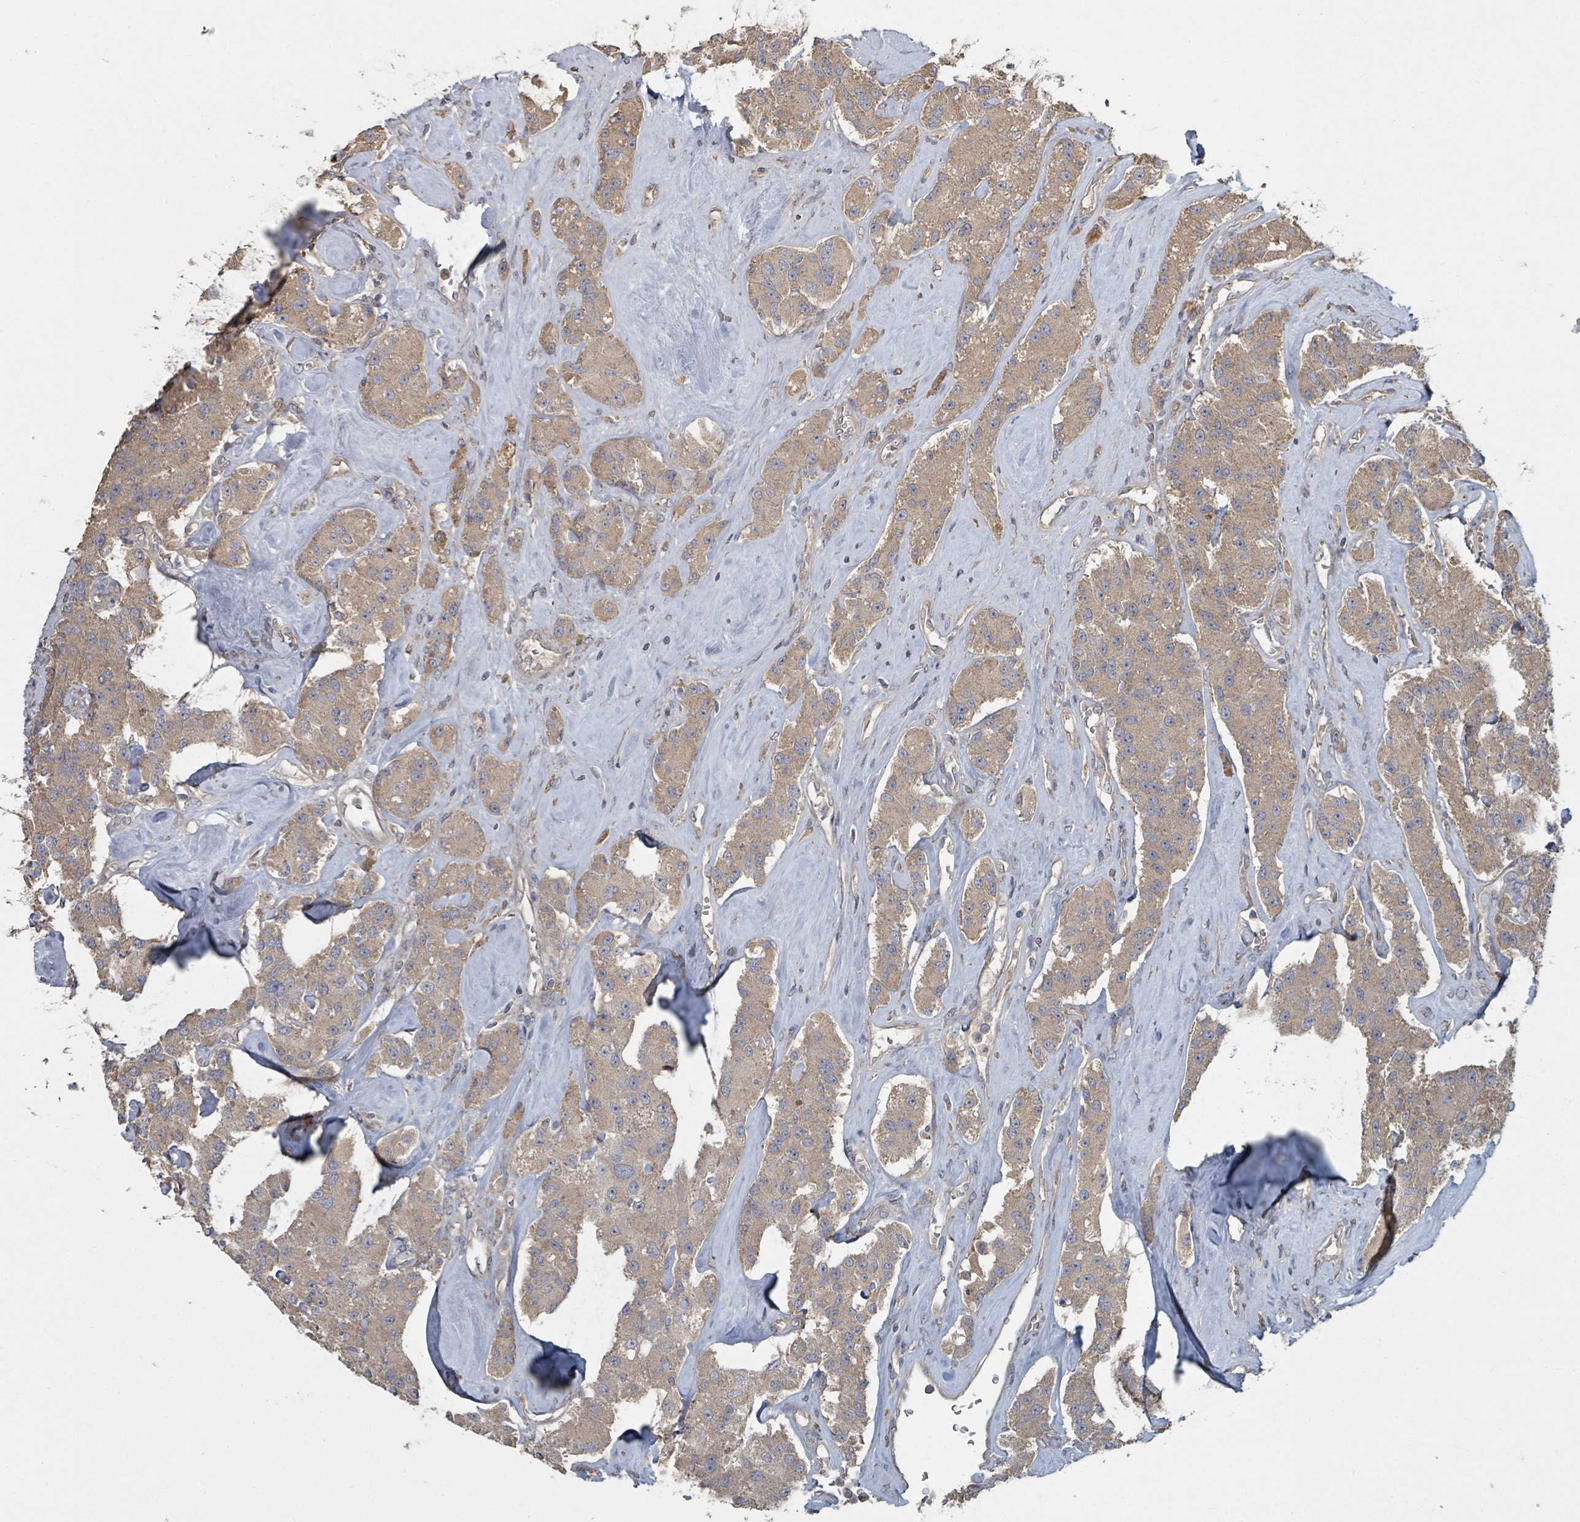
{"staining": {"intensity": "moderate", "quantity": "25%-75%", "location": "cytoplasmic/membranous"}, "tissue": "carcinoid", "cell_type": "Tumor cells", "image_type": "cancer", "snomed": [{"axis": "morphology", "description": "Carcinoid, malignant, NOS"}, {"axis": "topography", "description": "Pancreas"}], "caption": "Brown immunohistochemical staining in carcinoid shows moderate cytoplasmic/membranous staining in about 25%-75% of tumor cells. (Brightfield microscopy of DAB IHC at high magnification).", "gene": "WDFY1", "patient": {"sex": "male", "age": 41}}